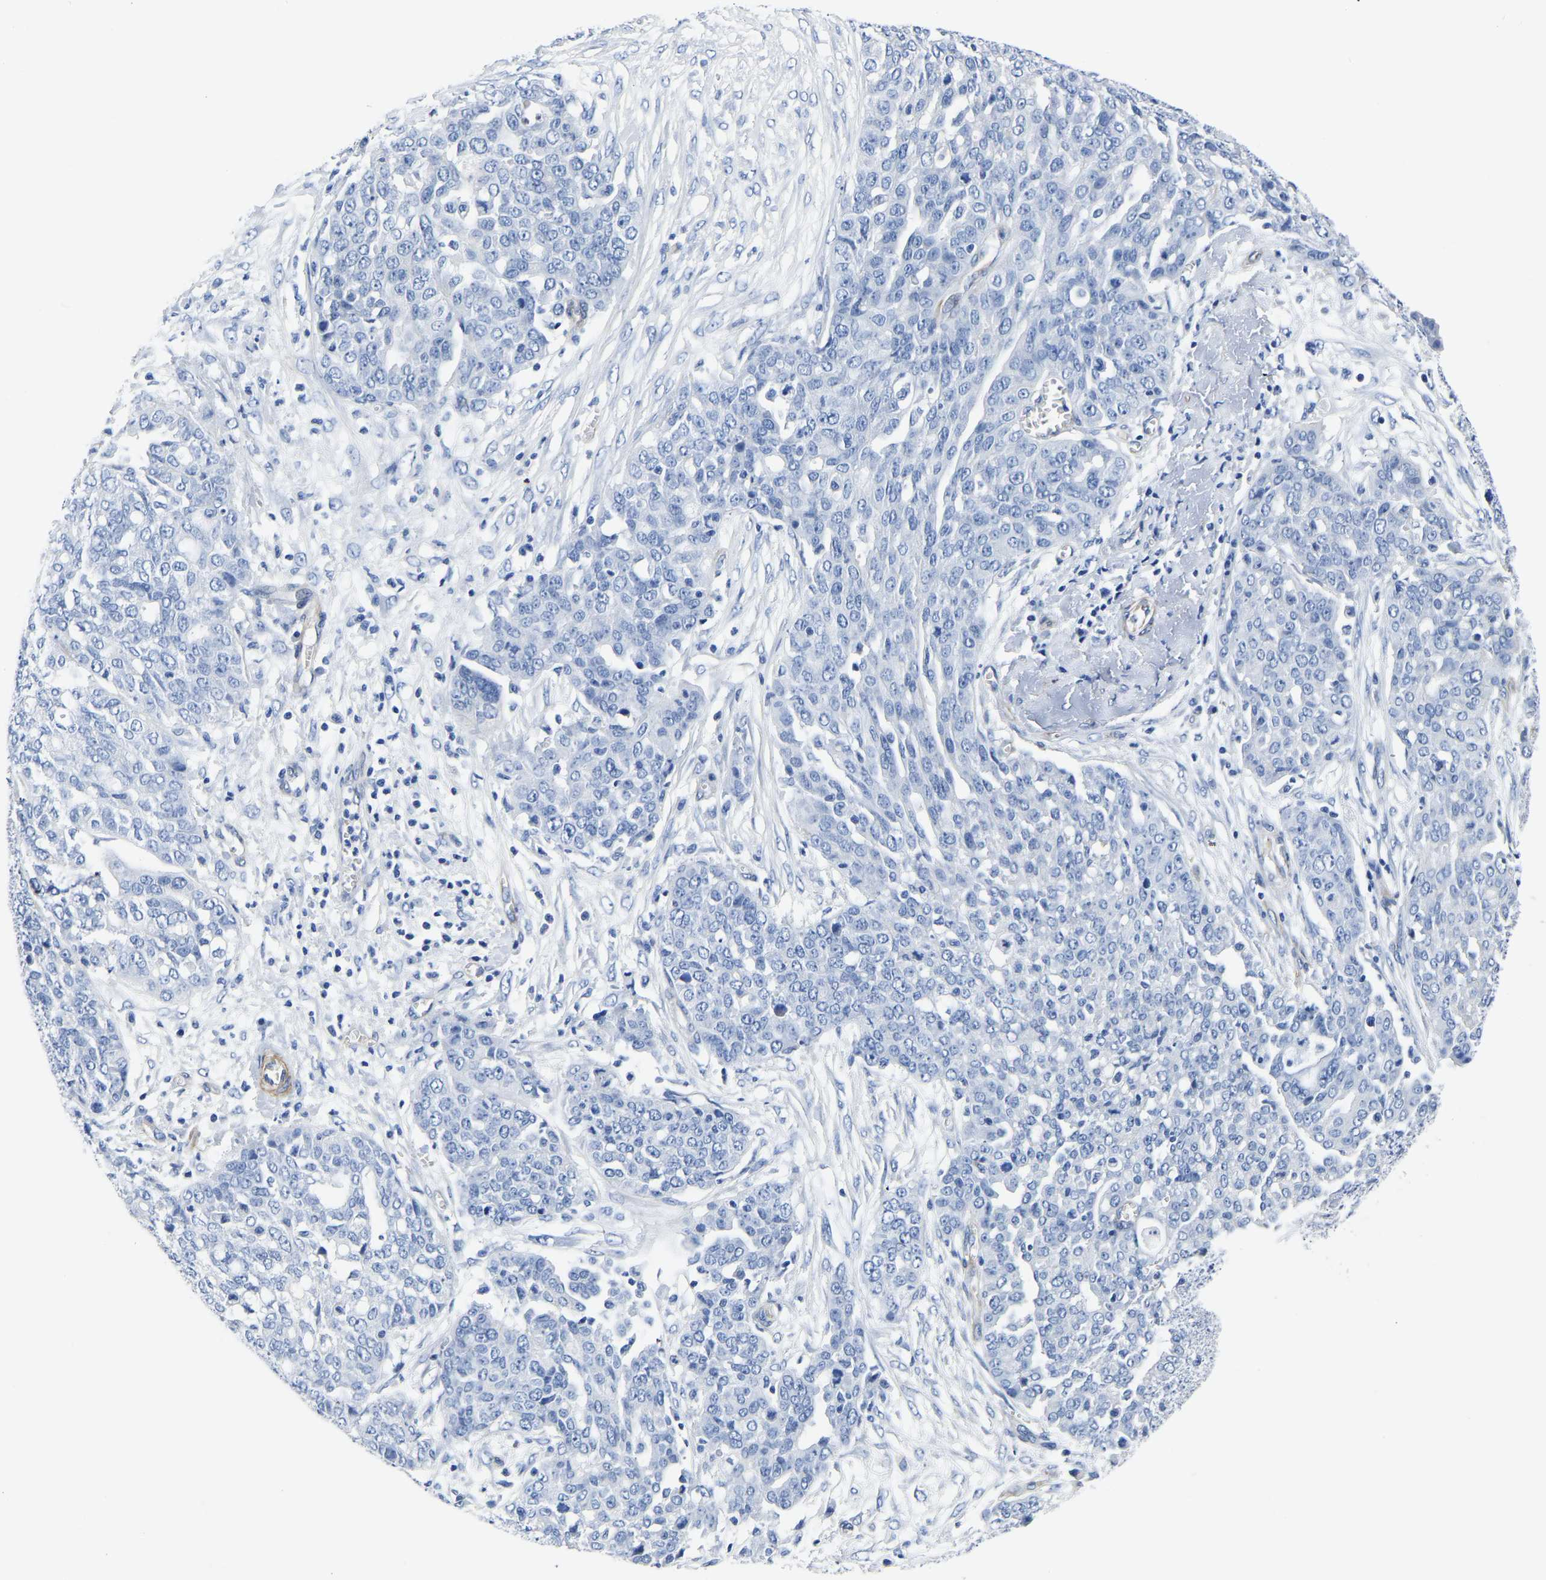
{"staining": {"intensity": "negative", "quantity": "none", "location": "none"}, "tissue": "ovarian cancer", "cell_type": "Tumor cells", "image_type": "cancer", "snomed": [{"axis": "morphology", "description": "Cystadenocarcinoma, serous, NOS"}, {"axis": "topography", "description": "Soft tissue"}, {"axis": "topography", "description": "Ovary"}], "caption": "Protein analysis of ovarian serous cystadenocarcinoma demonstrates no significant expression in tumor cells.", "gene": "SLC45A3", "patient": {"sex": "female", "age": 57}}